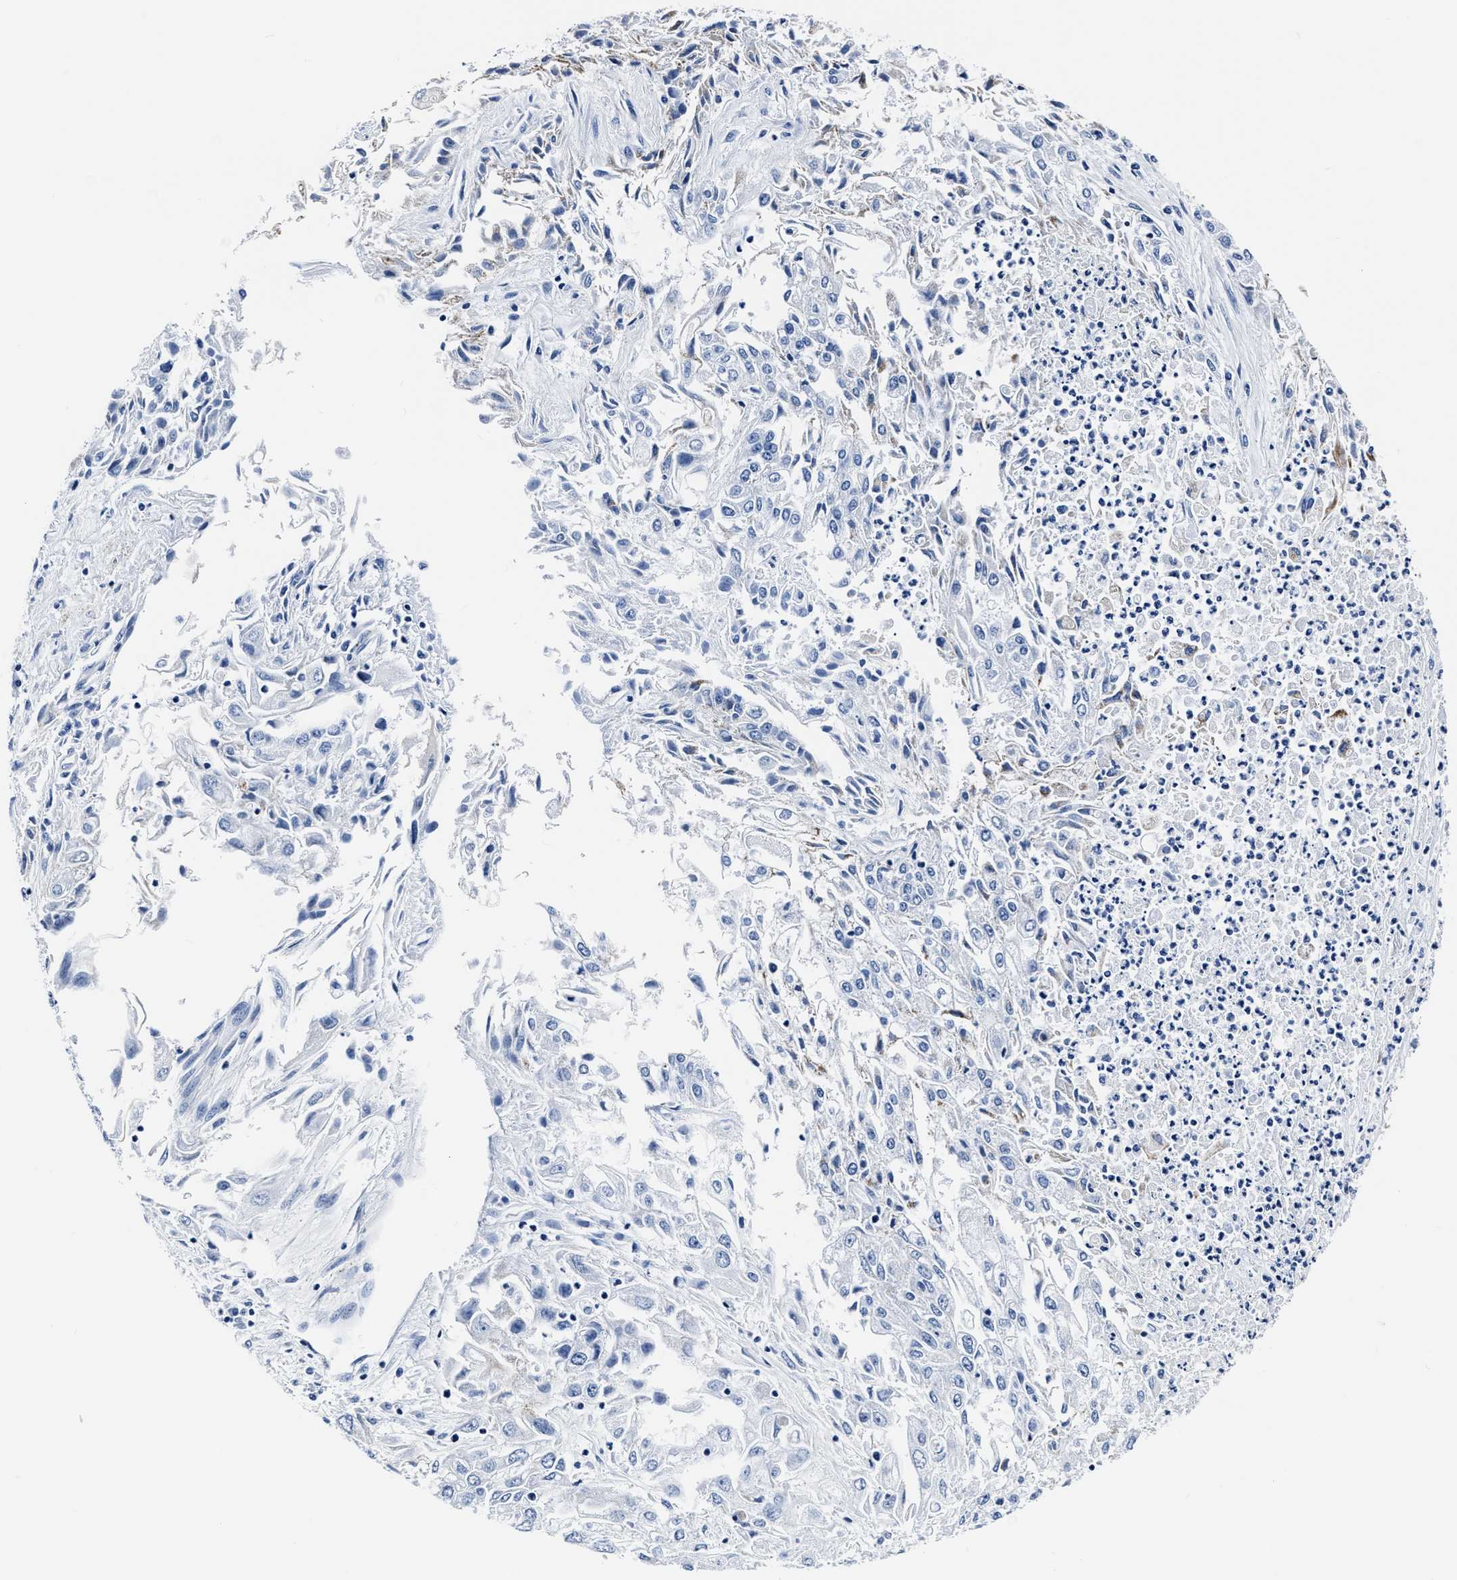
{"staining": {"intensity": "negative", "quantity": "none", "location": "none"}, "tissue": "endometrial cancer", "cell_type": "Tumor cells", "image_type": "cancer", "snomed": [{"axis": "morphology", "description": "Adenocarcinoma, NOS"}, {"axis": "topography", "description": "Endometrium"}], "caption": "An immunohistochemistry image of endometrial cancer is shown. There is no staining in tumor cells of endometrial cancer.", "gene": "KCNMB3", "patient": {"sex": "female", "age": 49}}